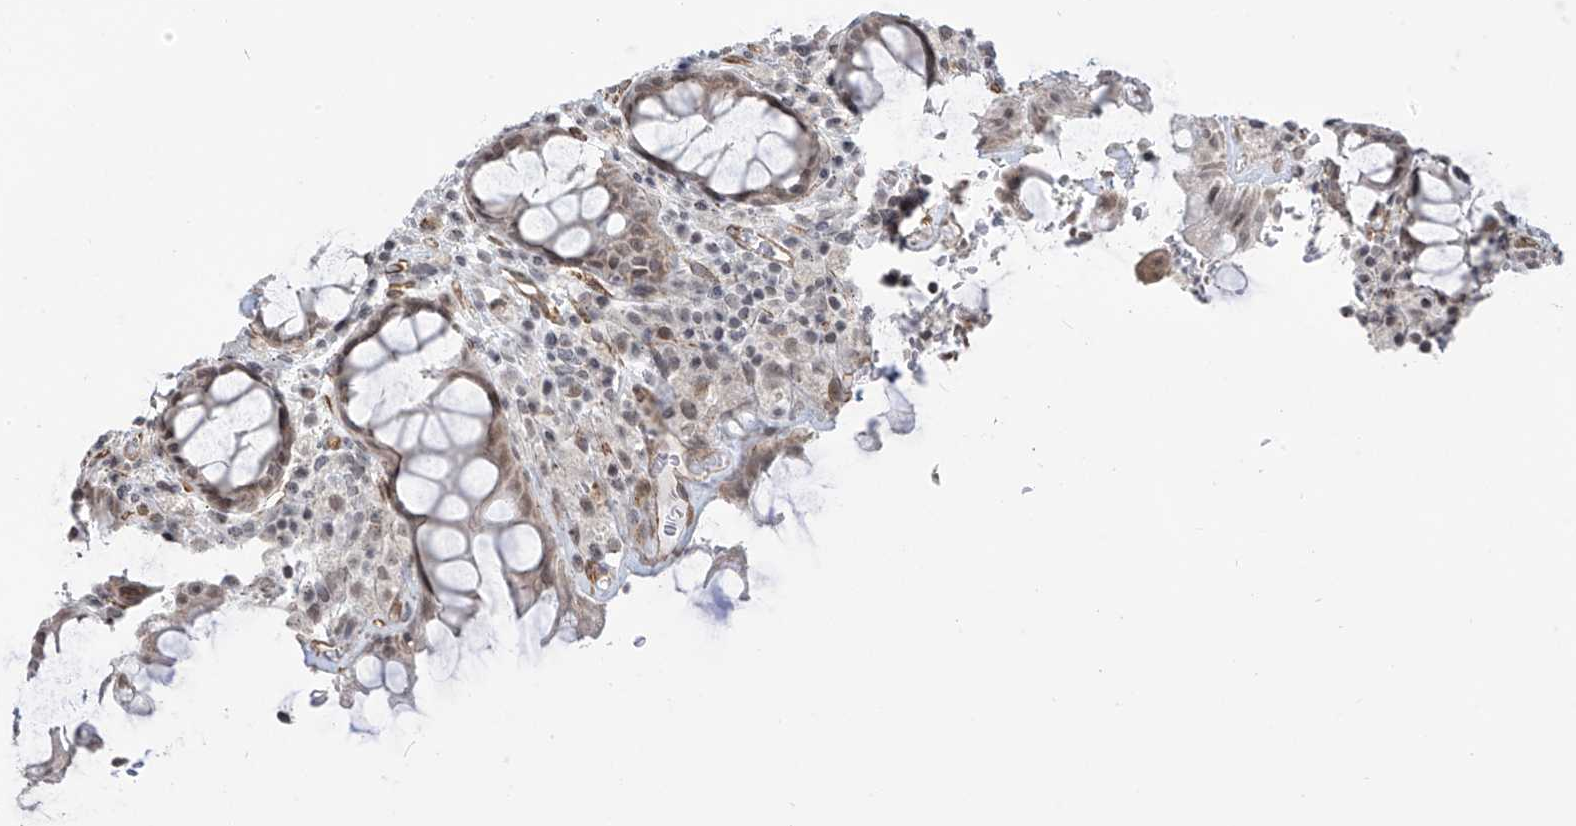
{"staining": {"intensity": "weak", "quantity": ">75%", "location": "nuclear"}, "tissue": "rectum", "cell_type": "Glandular cells", "image_type": "normal", "snomed": [{"axis": "morphology", "description": "Normal tissue, NOS"}, {"axis": "topography", "description": "Rectum"}], "caption": "Protein staining demonstrates weak nuclear staining in about >75% of glandular cells in benign rectum.", "gene": "METAP1D", "patient": {"sex": "male", "age": 64}}